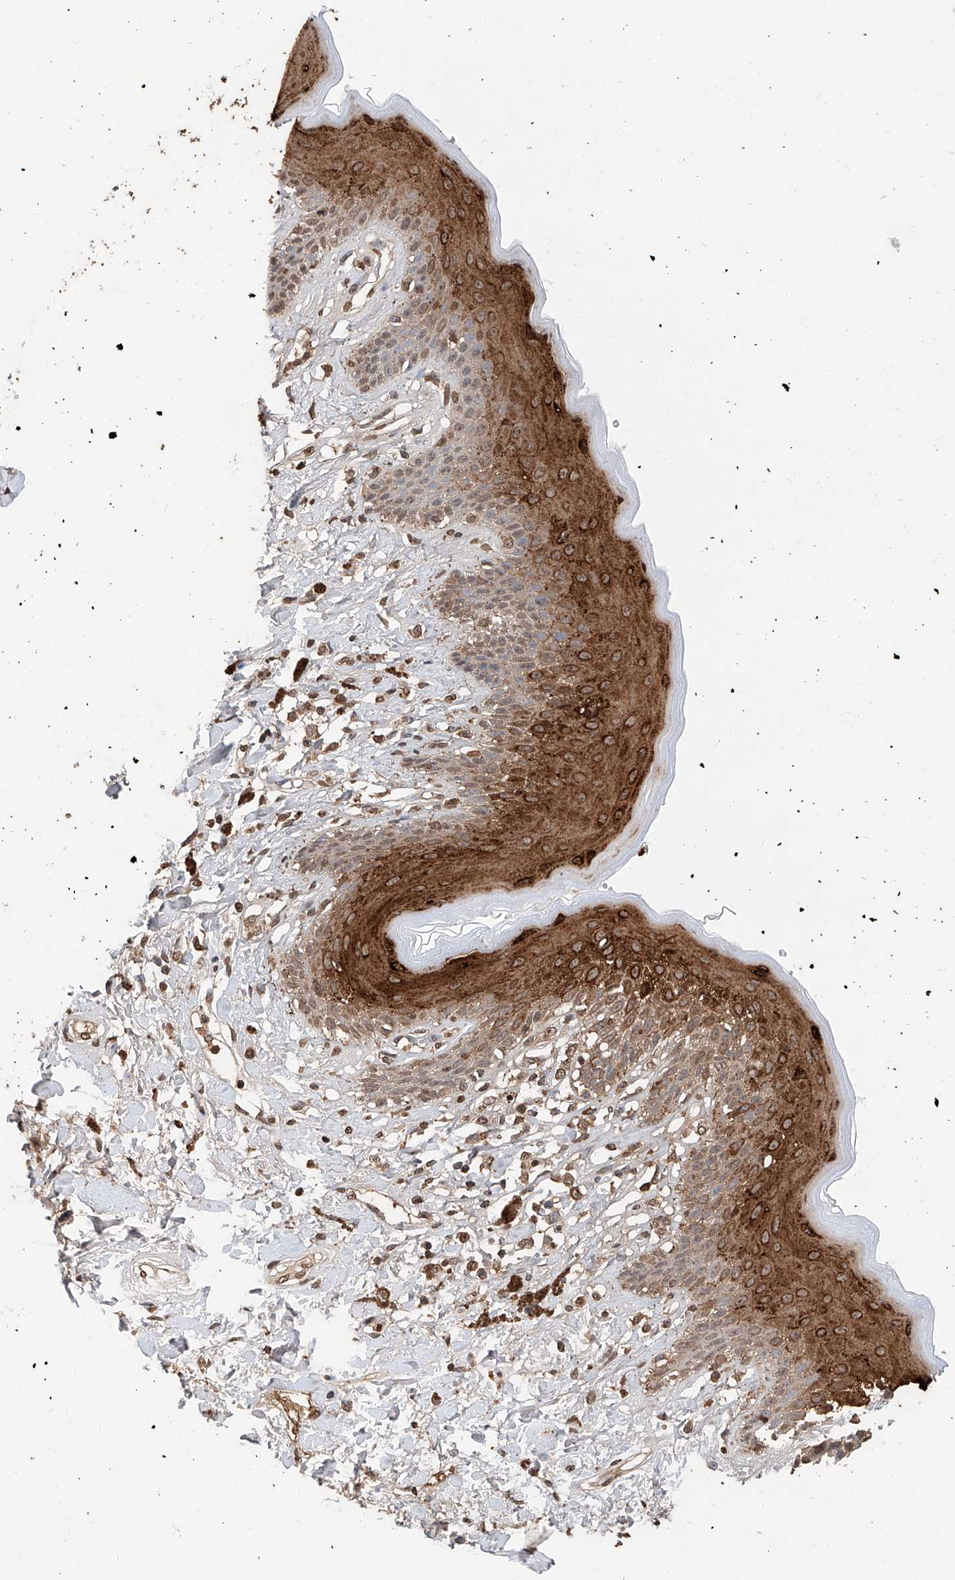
{"staining": {"intensity": "strong", "quantity": ">75%", "location": "cytoplasmic/membranous,nuclear"}, "tissue": "skin", "cell_type": "Epidermal cells", "image_type": "normal", "snomed": [{"axis": "morphology", "description": "Normal tissue, NOS"}, {"axis": "topography", "description": "Anal"}], "caption": "Immunohistochemistry (DAB (3,3'-diaminobenzidine)) staining of benign skin exhibits strong cytoplasmic/membranous,nuclear protein positivity in approximately >75% of epidermal cells. Using DAB (3,3'-diaminobenzidine) (brown) and hematoxylin (blue) stains, captured at high magnification using brightfield microscopy.", "gene": "RP9", "patient": {"sex": "female", "age": 78}}